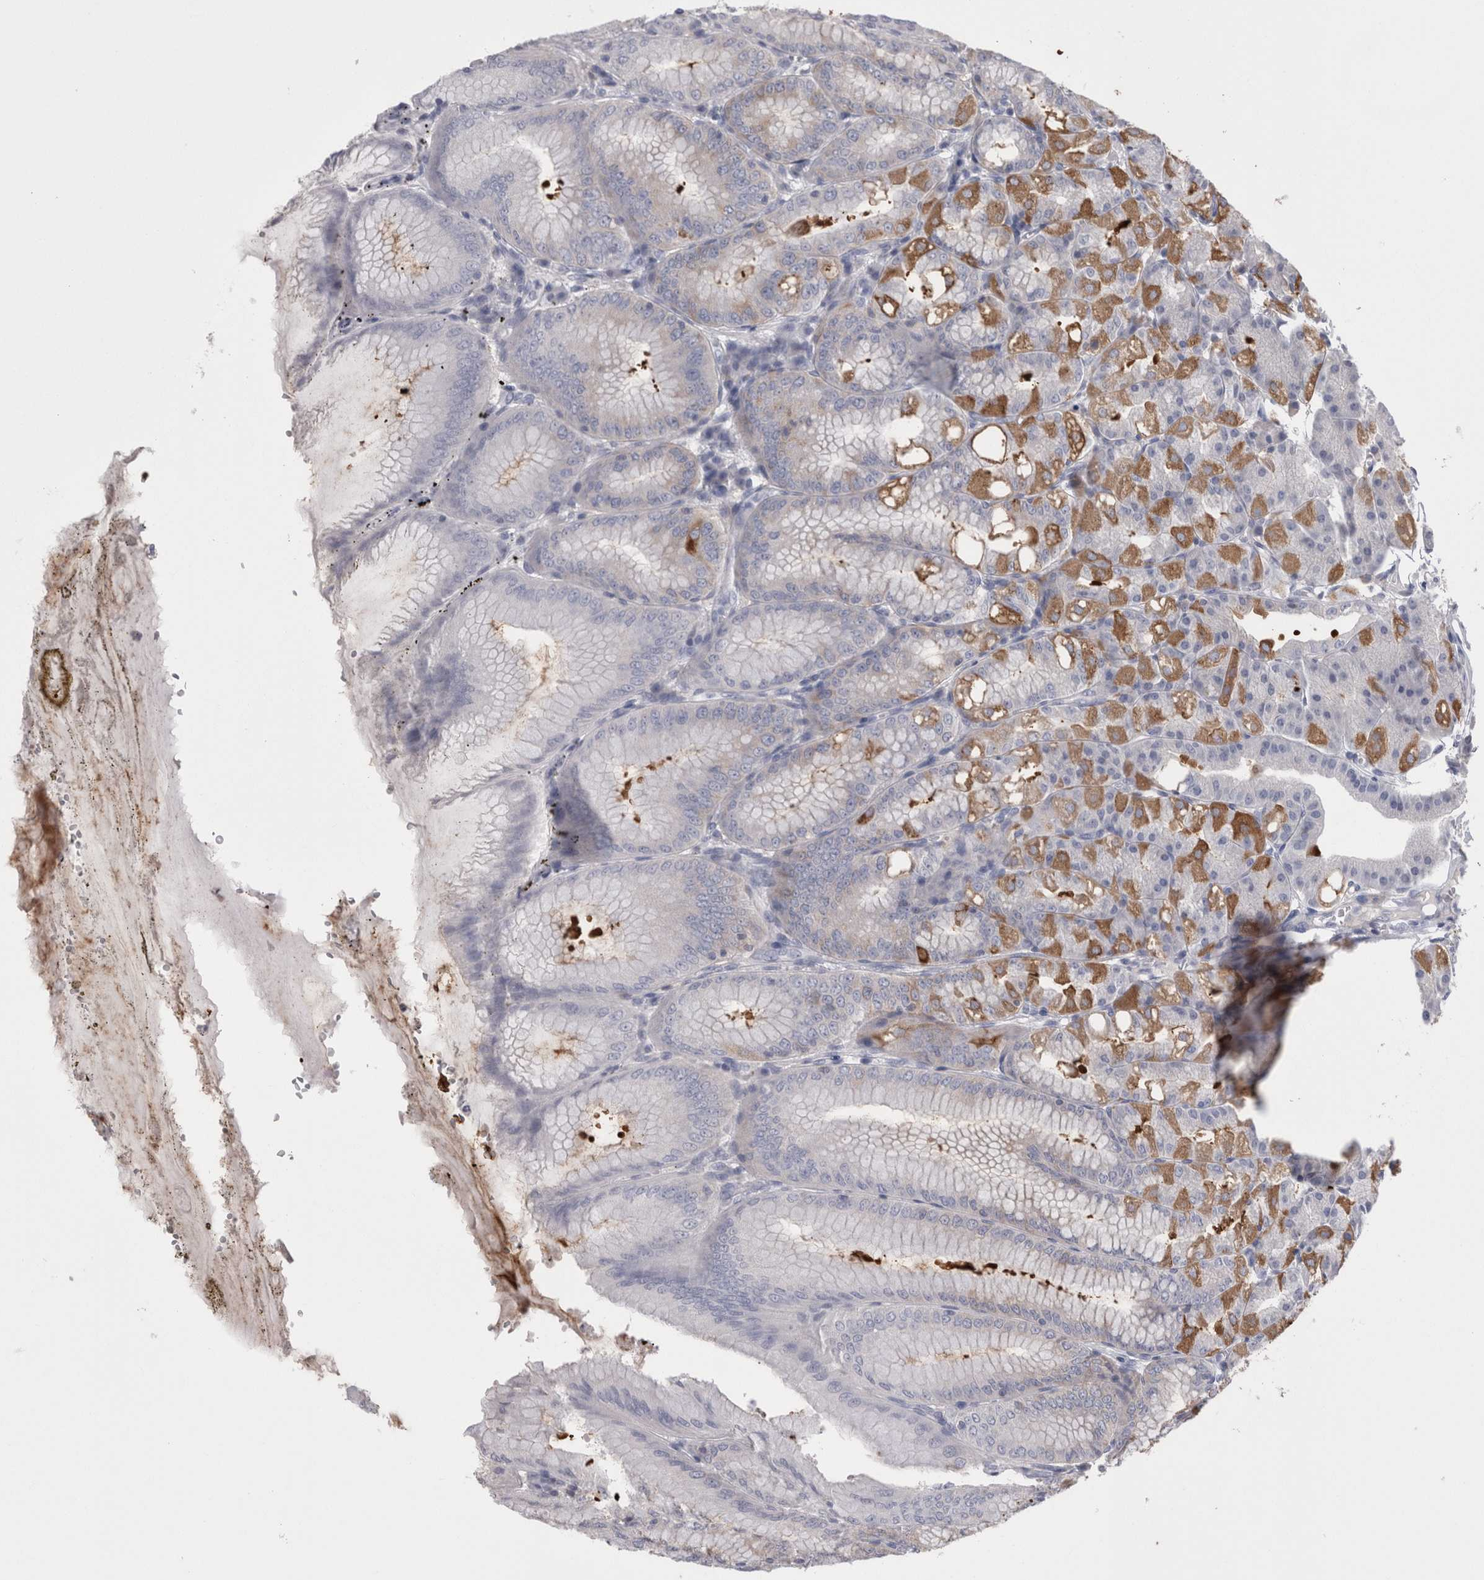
{"staining": {"intensity": "strong", "quantity": "25%-75%", "location": "cytoplasmic/membranous"}, "tissue": "stomach", "cell_type": "Glandular cells", "image_type": "normal", "snomed": [{"axis": "morphology", "description": "Normal tissue, NOS"}, {"axis": "topography", "description": "Stomach, lower"}], "caption": "Protein staining of unremarkable stomach shows strong cytoplasmic/membranous positivity in about 25%-75% of glandular cells. (IHC, brightfield microscopy, high magnification).", "gene": "DCTN6", "patient": {"sex": "male", "age": 71}}